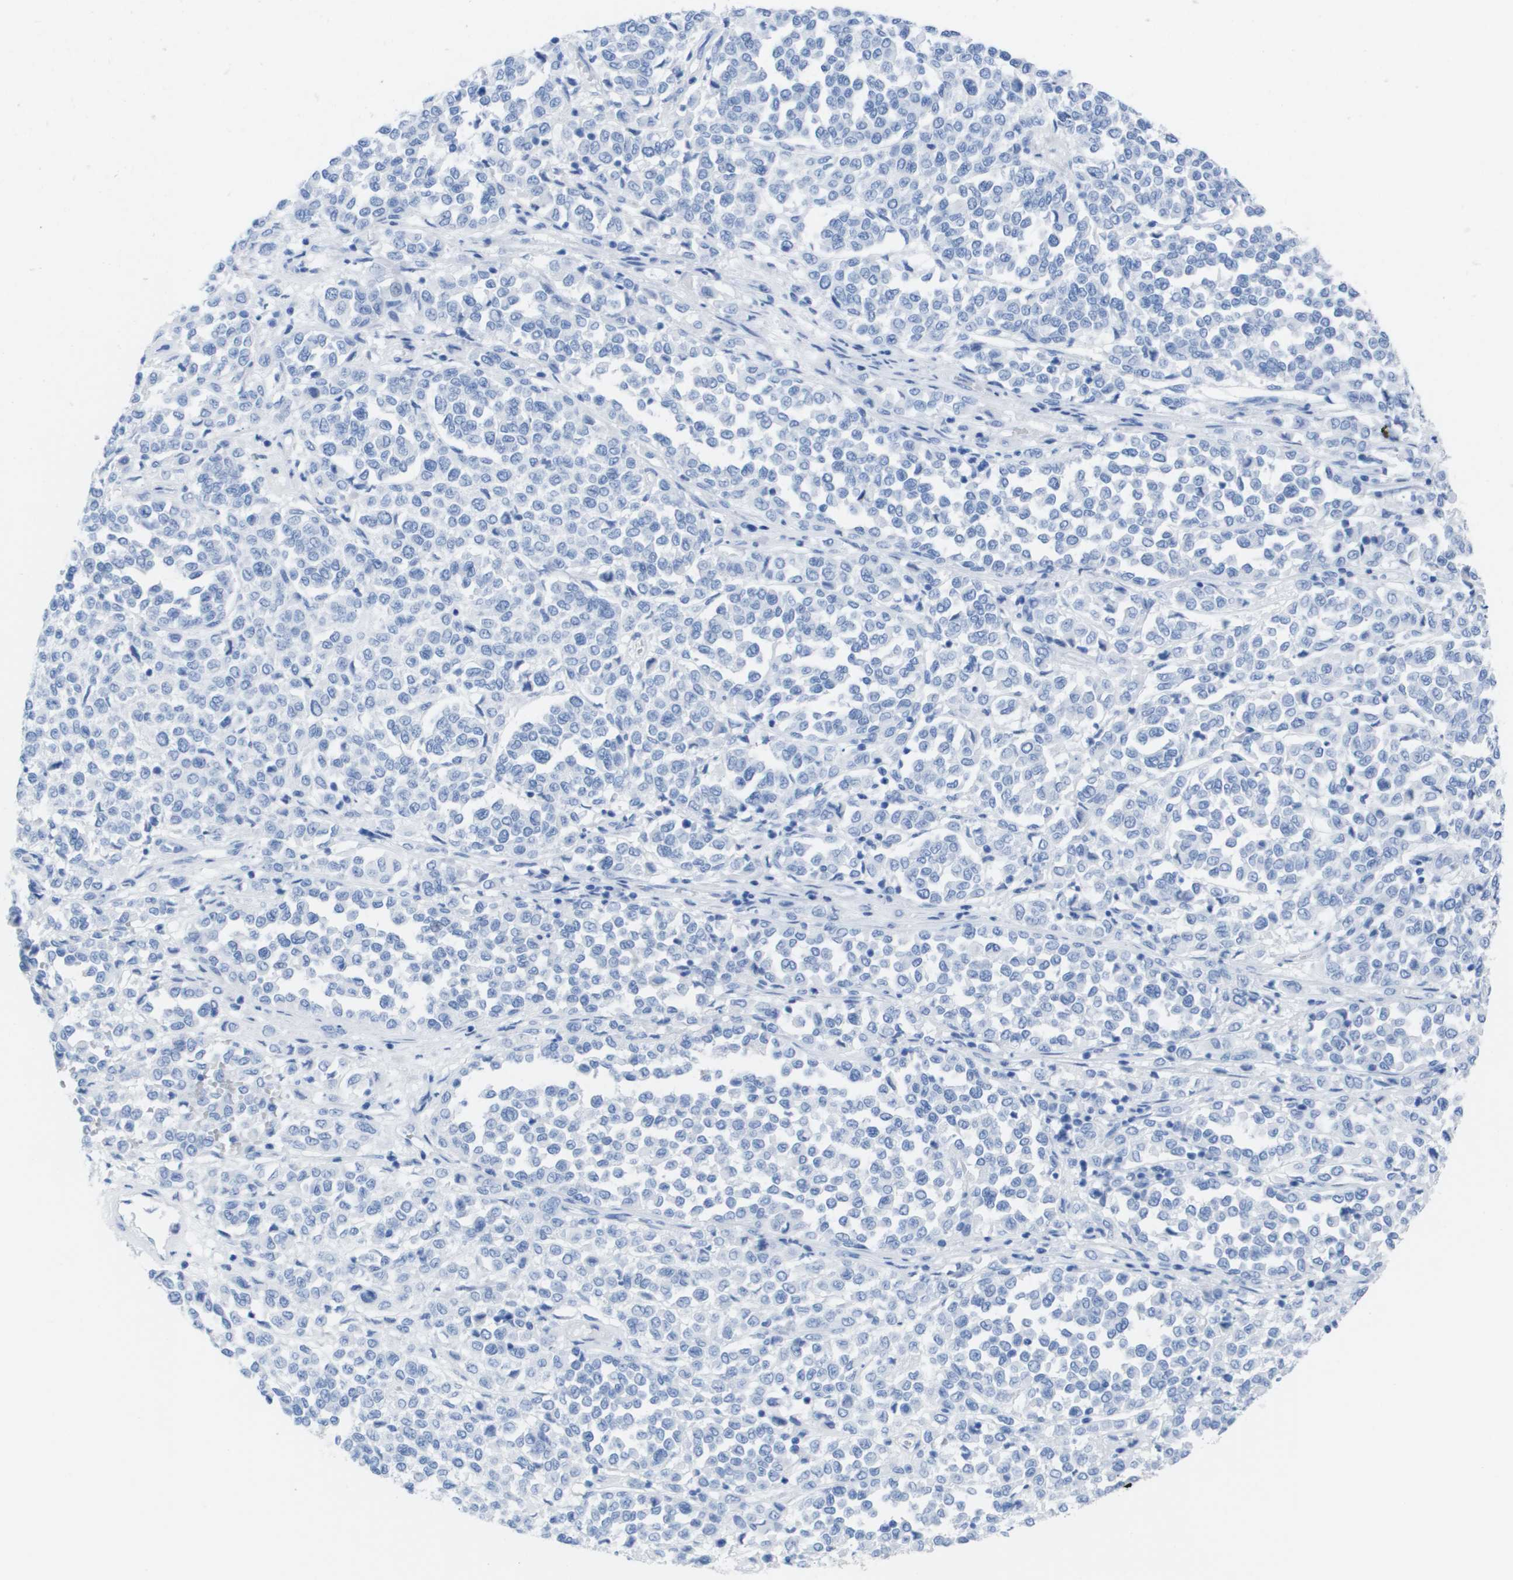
{"staining": {"intensity": "negative", "quantity": "none", "location": "none"}, "tissue": "melanoma", "cell_type": "Tumor cells", "image_type": "cancer", "snomed": [{"axis": "morphology", "description": "Malignant melanoma, Metastatic site"}, {"axis": "topography", "description": "Pancreas"}], "caption": "This is an immunohistochemistry (IHC) photomicrograph of malignant melanoma (metastatic site). There is no positivity in tumor cells.", "gene": "KCNA3", "patient": {"sex": "female", "age": 30}}